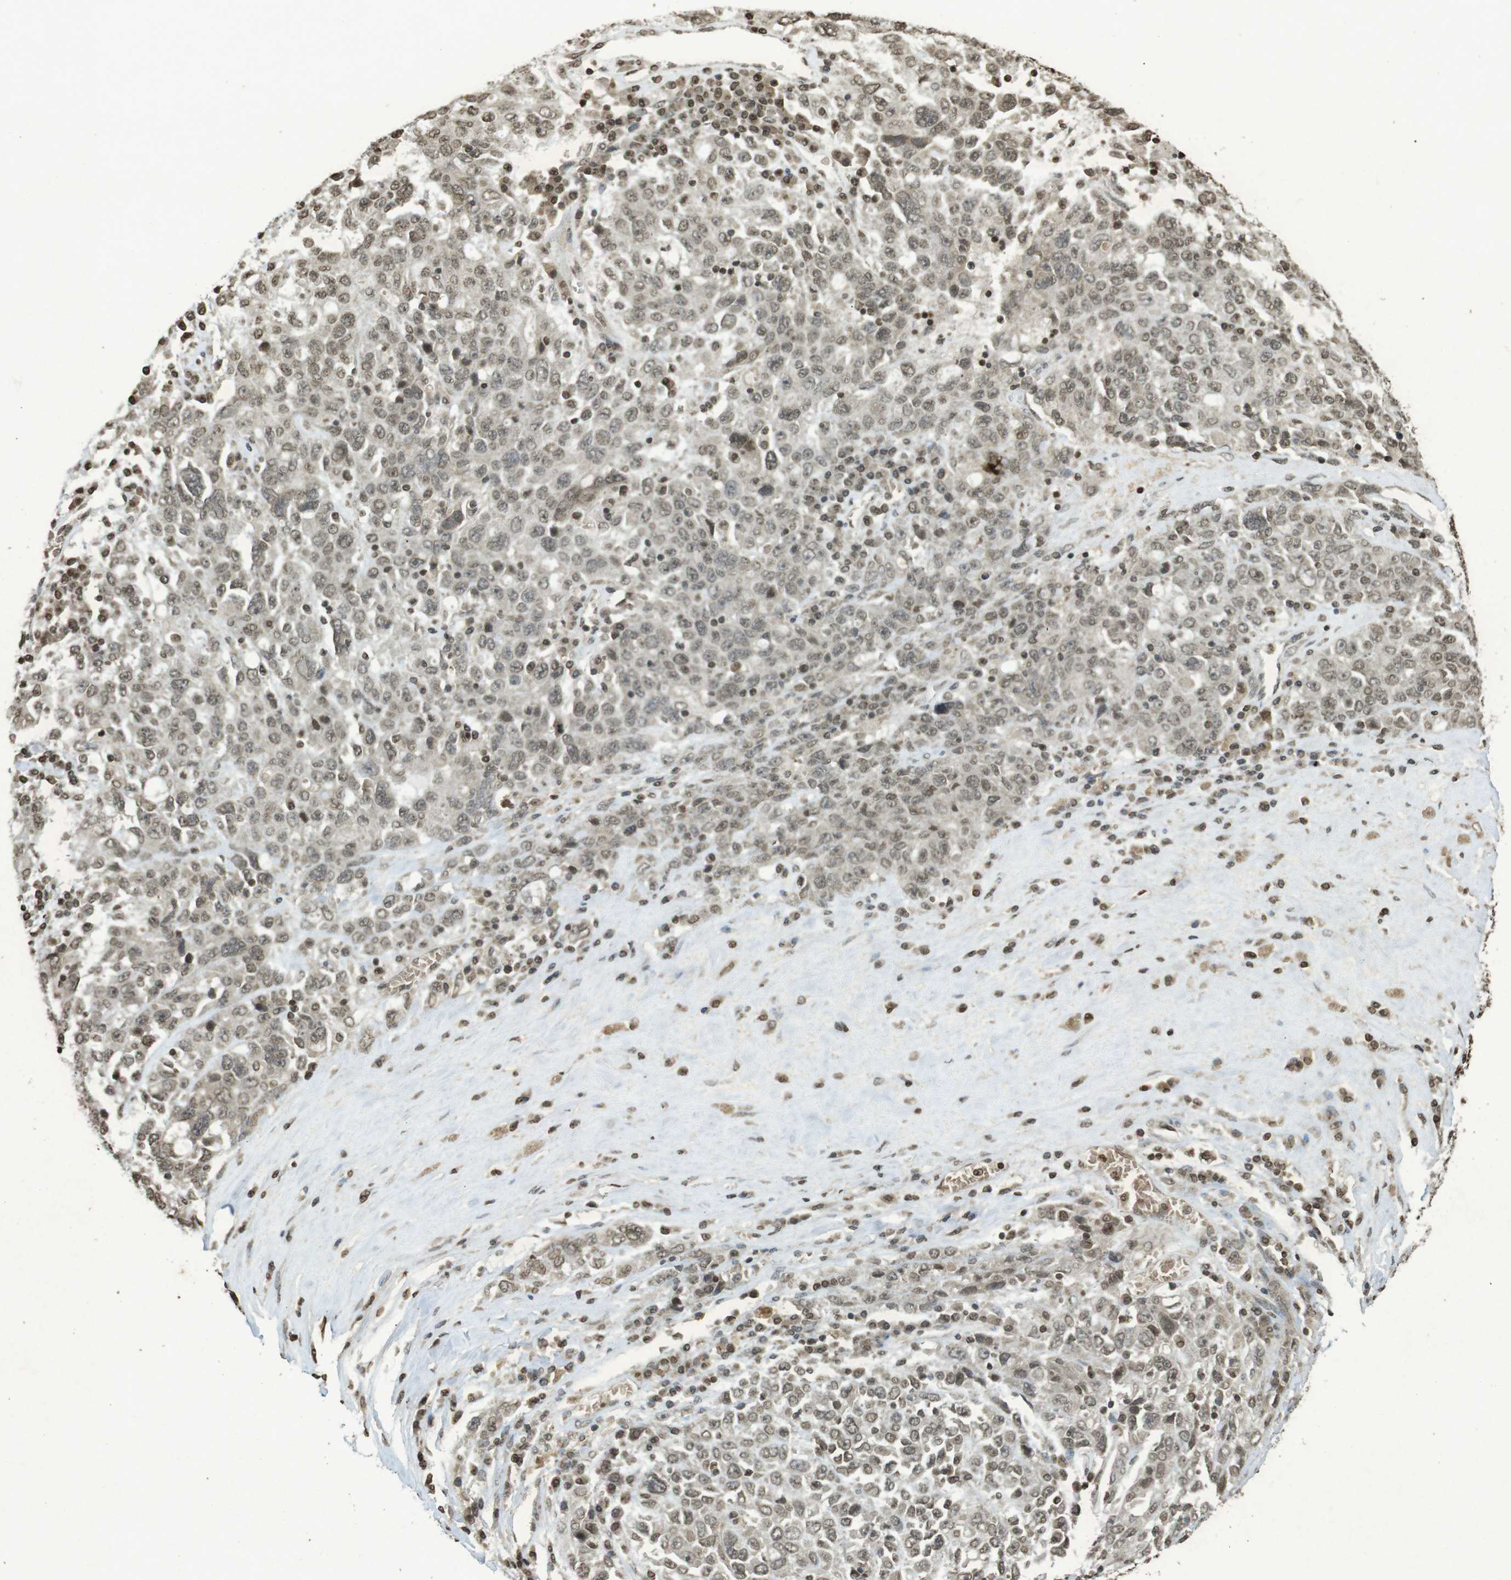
{"staining": {"intensity": "weak", "quantity": ">75%", "location": "nuclear"}, "tissue": "ovarian cancer", "cell_type": "Tumor cells", "image_type": "cancer", "snomed": [{"axis": "morphology", "description": "Carcinoma, endometroid"}, {"axis": "topography", "description": "Ovary"}], "caption": "The photomicrograph exhibits staining of ovarian cancer, revealing weak nuclear protein expression (brown color) within tumor cells. The staining was performed using DAB (3,3'-diaminobenzidine) to visualize the protein expression in brown, while the nuclei were stained in blue with hematoxylin (Magnification: 20x).", "gene": "ORC4", "patient": {"sex": "female", "age": 62}}